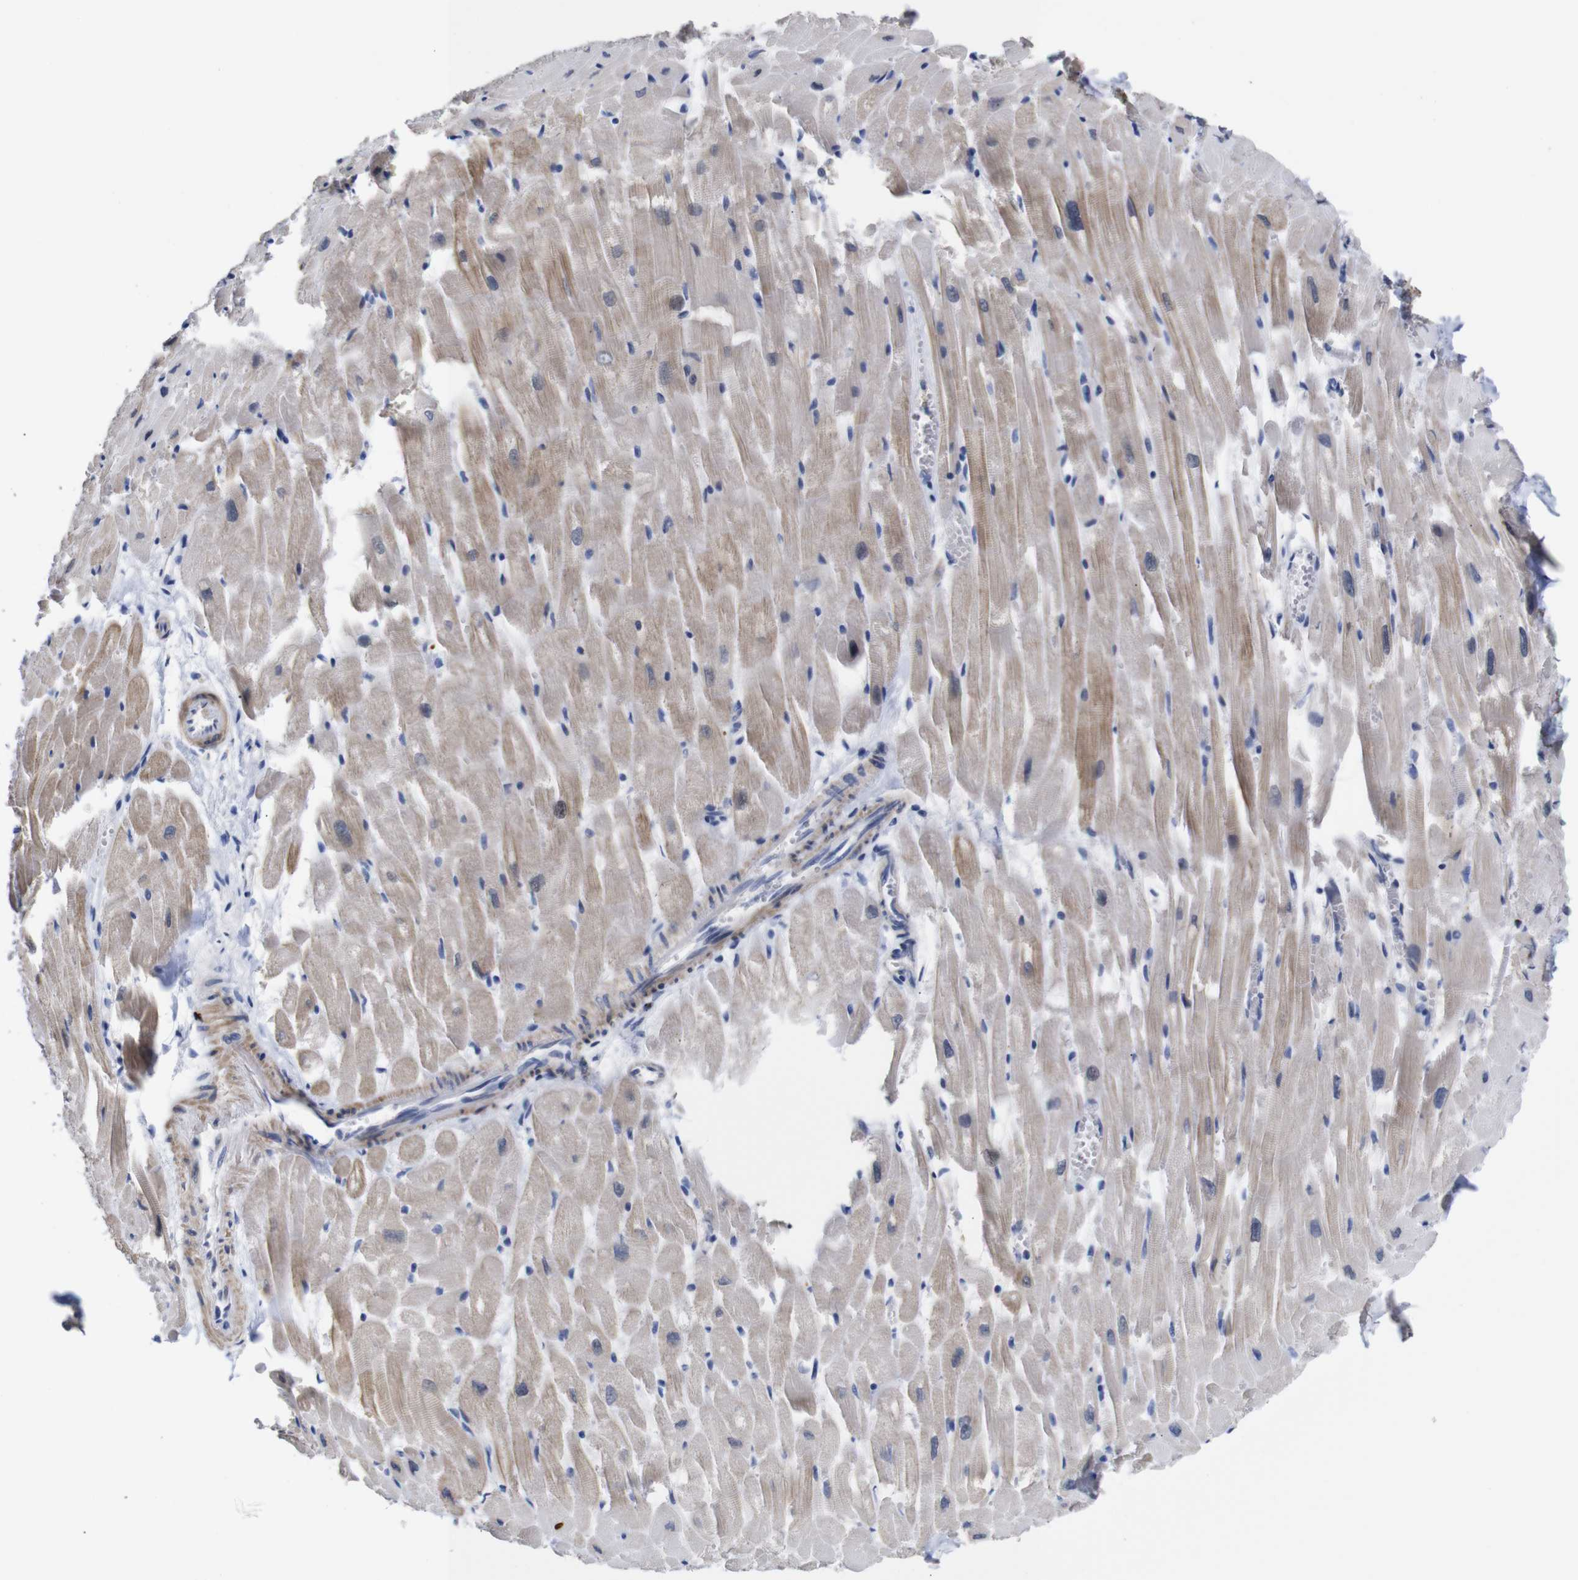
{"staining": {"intensity": "moderate", "quantity": "25%-75%", "location": "cytoplasmic/membranous"}, "tissue": "heart muscle", "cell_type": "Cardiomyocytes", "image_type": "normal", "snomed": [{"axis": "morphology", "description": "Normal tissue, NOS"}, {"axis": "topography", "description": "Heart"}], "caption": "Protein analysis of benign heart muscle displays moderate cytoplasmic/membranous expression in approximately 25%-75% of cardiomyocytes. (Brightfield microscopy of DAB IHC at high magnification).", "gene": "TCEAL9", "patient": {"sex": "female", "age": 19}}